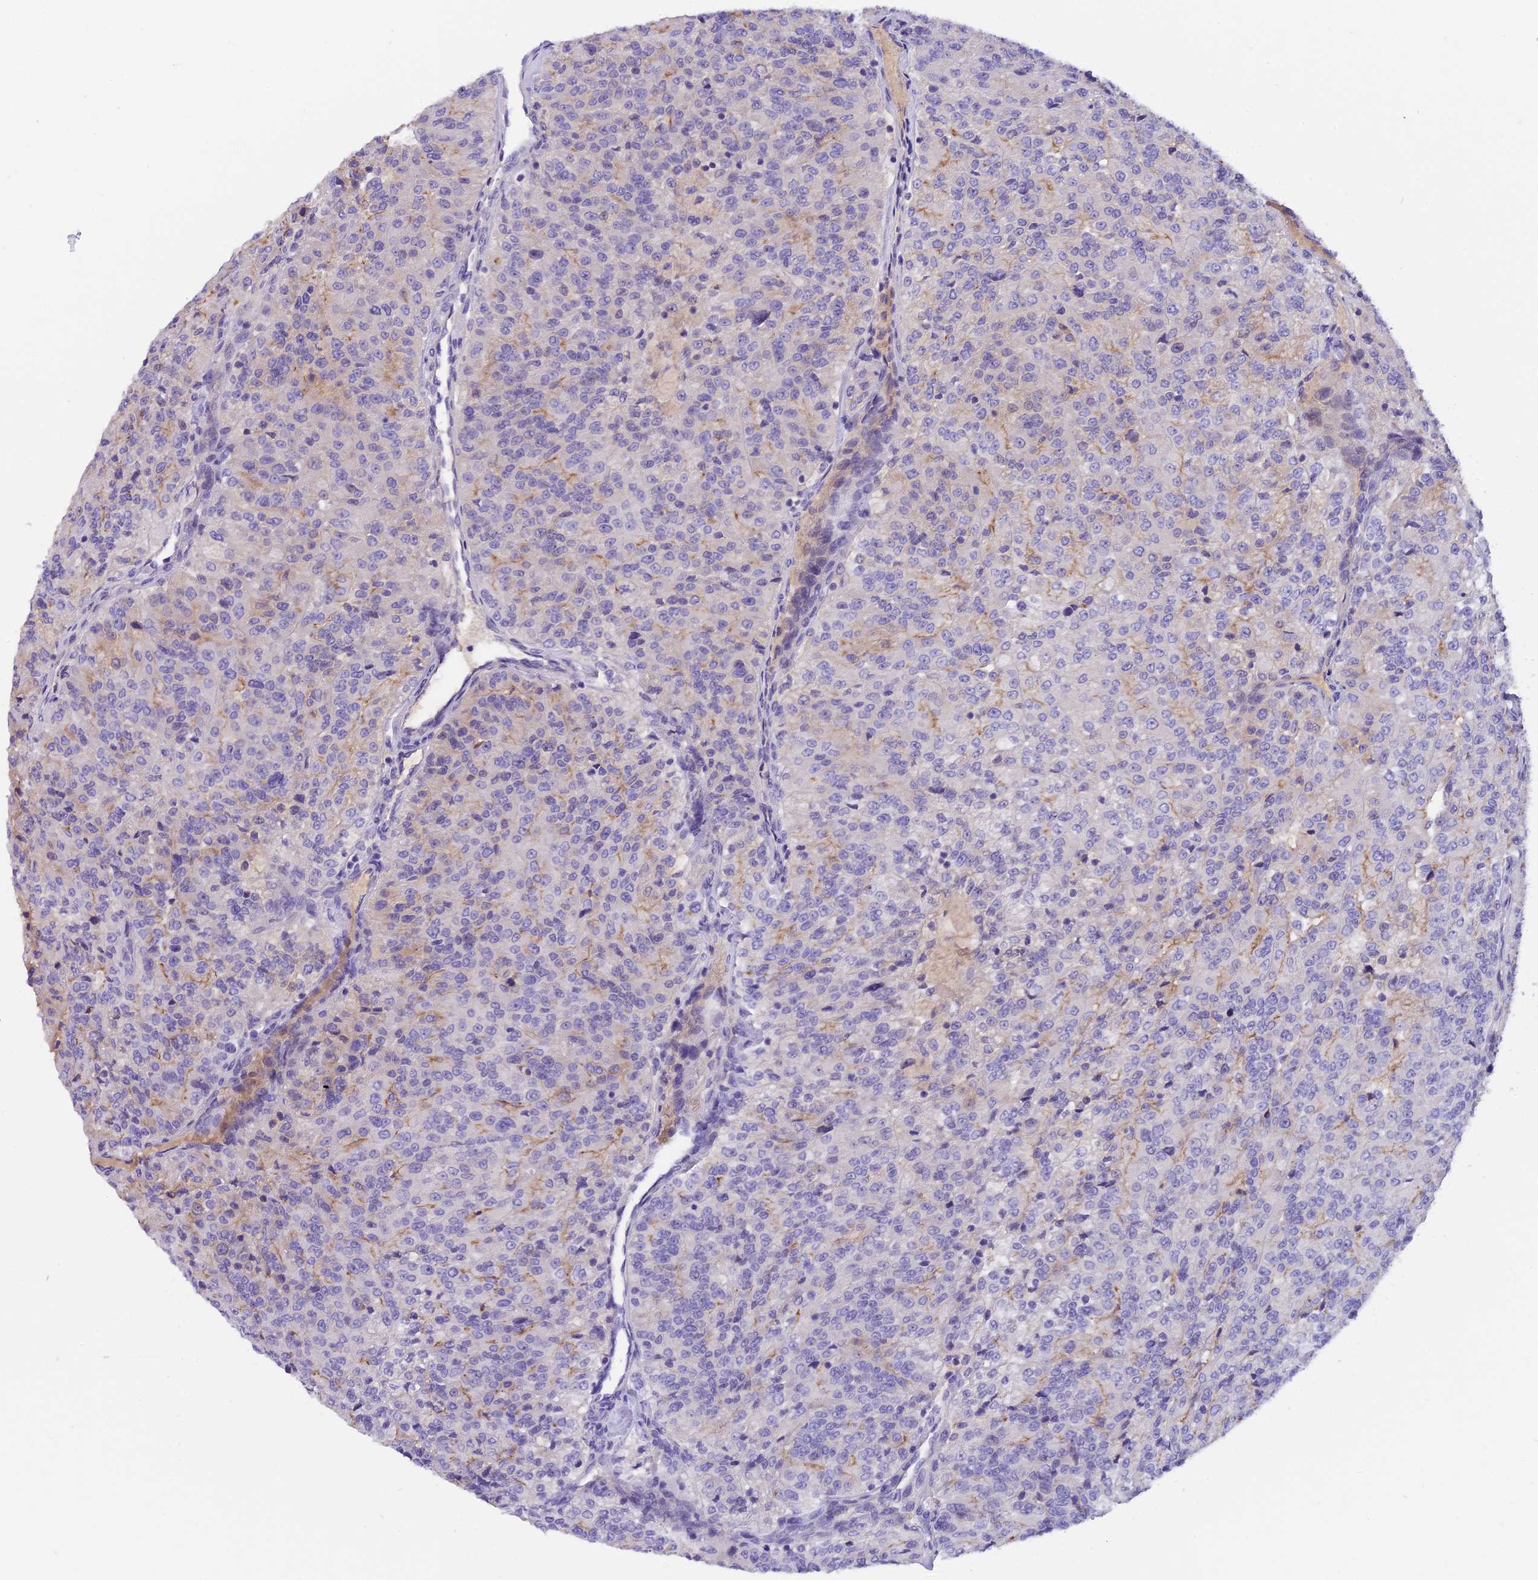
{"staining": {"intensity": "negative", "quantity": "none", "location": "none"}, "tissue": "renal cancer", "cell_type": "Tumor cells", "image_type": "cancer", "snomed": [{"axis": "morphology", "description": "Adenocarcinoma, NOS"}, {"axis": "topography", "description": "Kidney"}], "caption": "Renal adenocarcinoma stained for a protein using immunohistochemistry displays no staining tumor cells.", "gene": "CCDC32", "patient": {"sex": "female", "age": 63}}